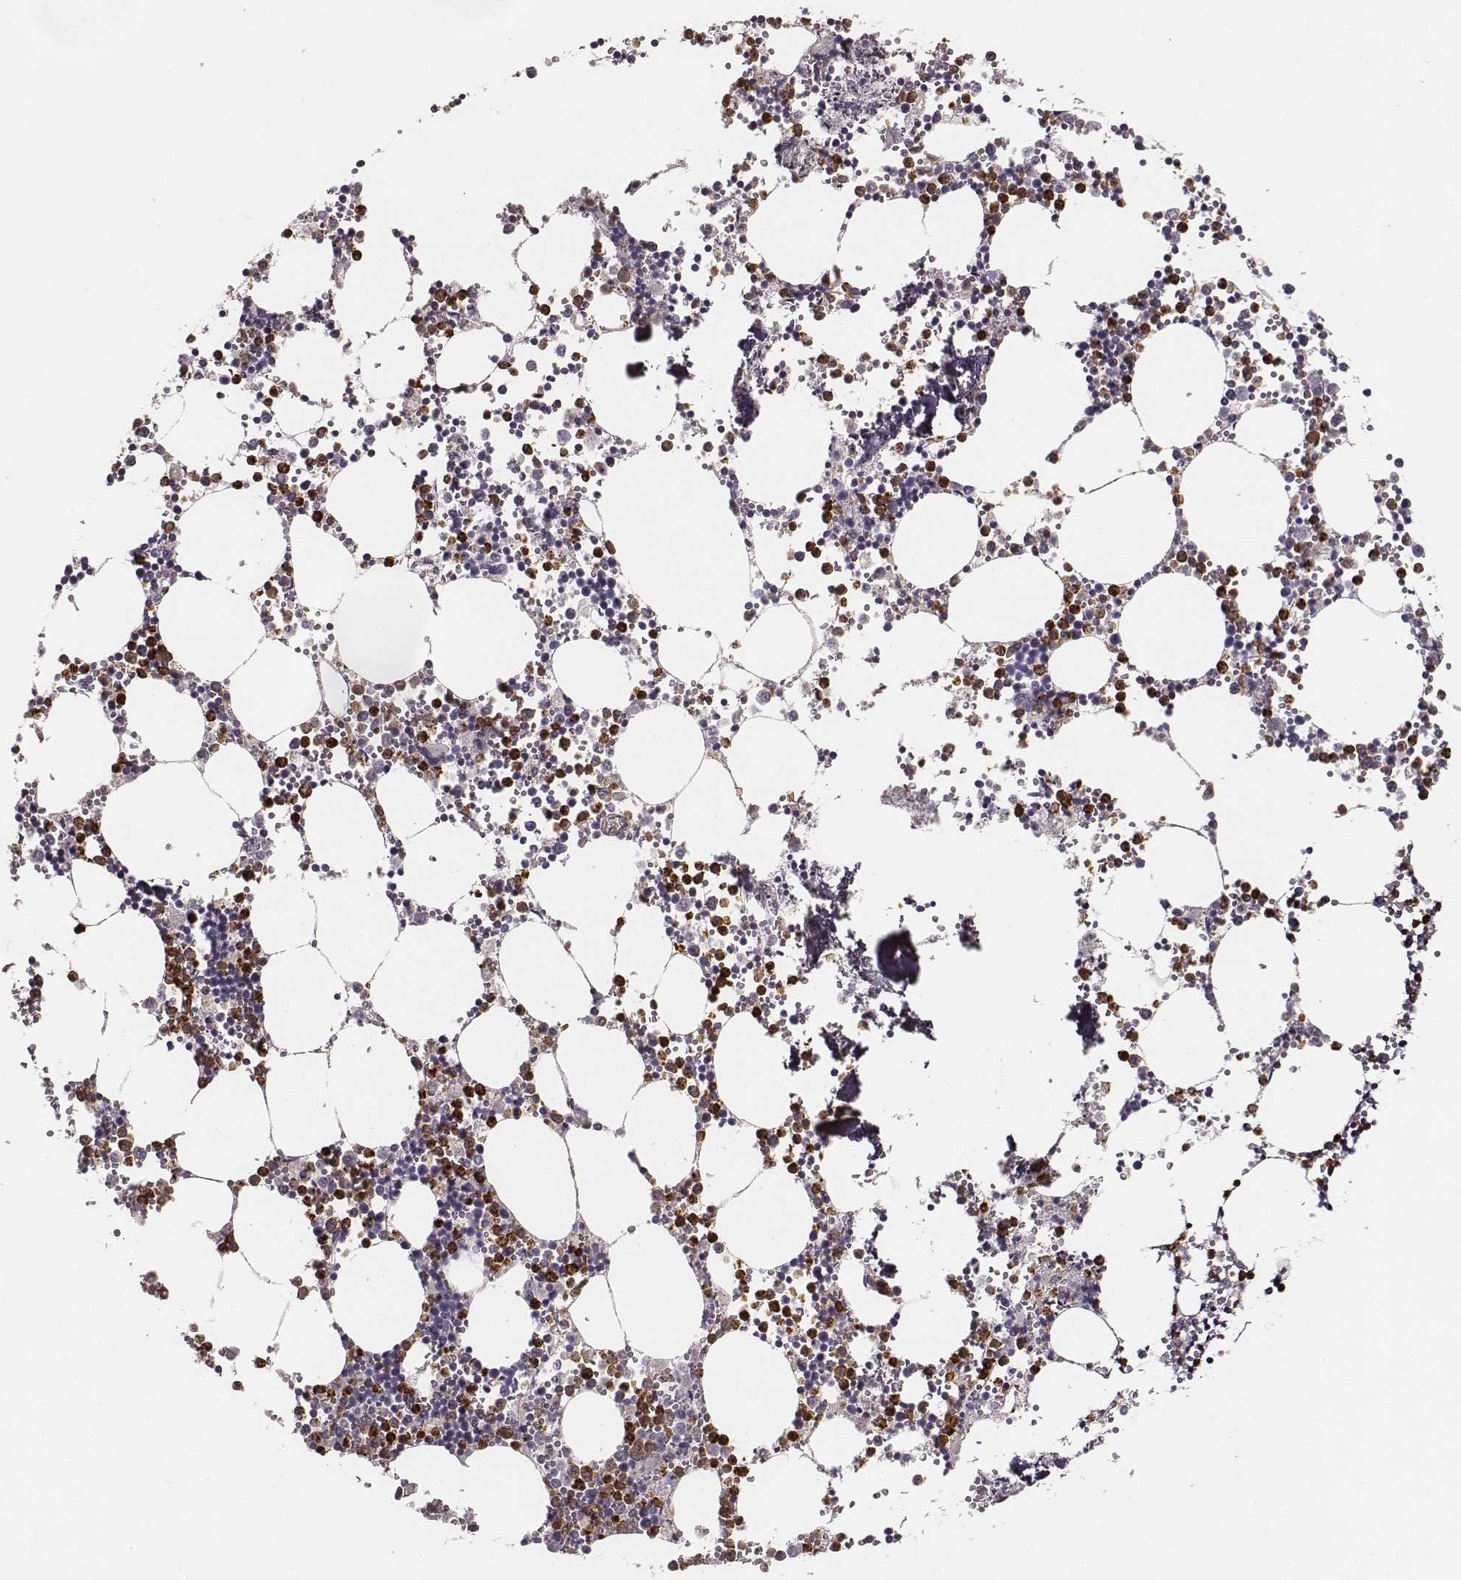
{"staining": {"intensity": "strong", "quantity": "<25%", "location": "cytoplasmic/membranous"}, "tissue": "bone marrow", "cell_type": "Hematopoietic cells", "image_type": "normal", "snomed": [{"axis": "morphology", "description": "Normal tissue, NOS"}, {"axis": "topography", "description": "Bone marrow"}], "caption": "Benign bone marrow displays strong cytoplasmic/membranous staining in approximately <25% of hematopoietic cells.", "gene": "ZYX", "patient": {"sex": "male", "age": 54}}